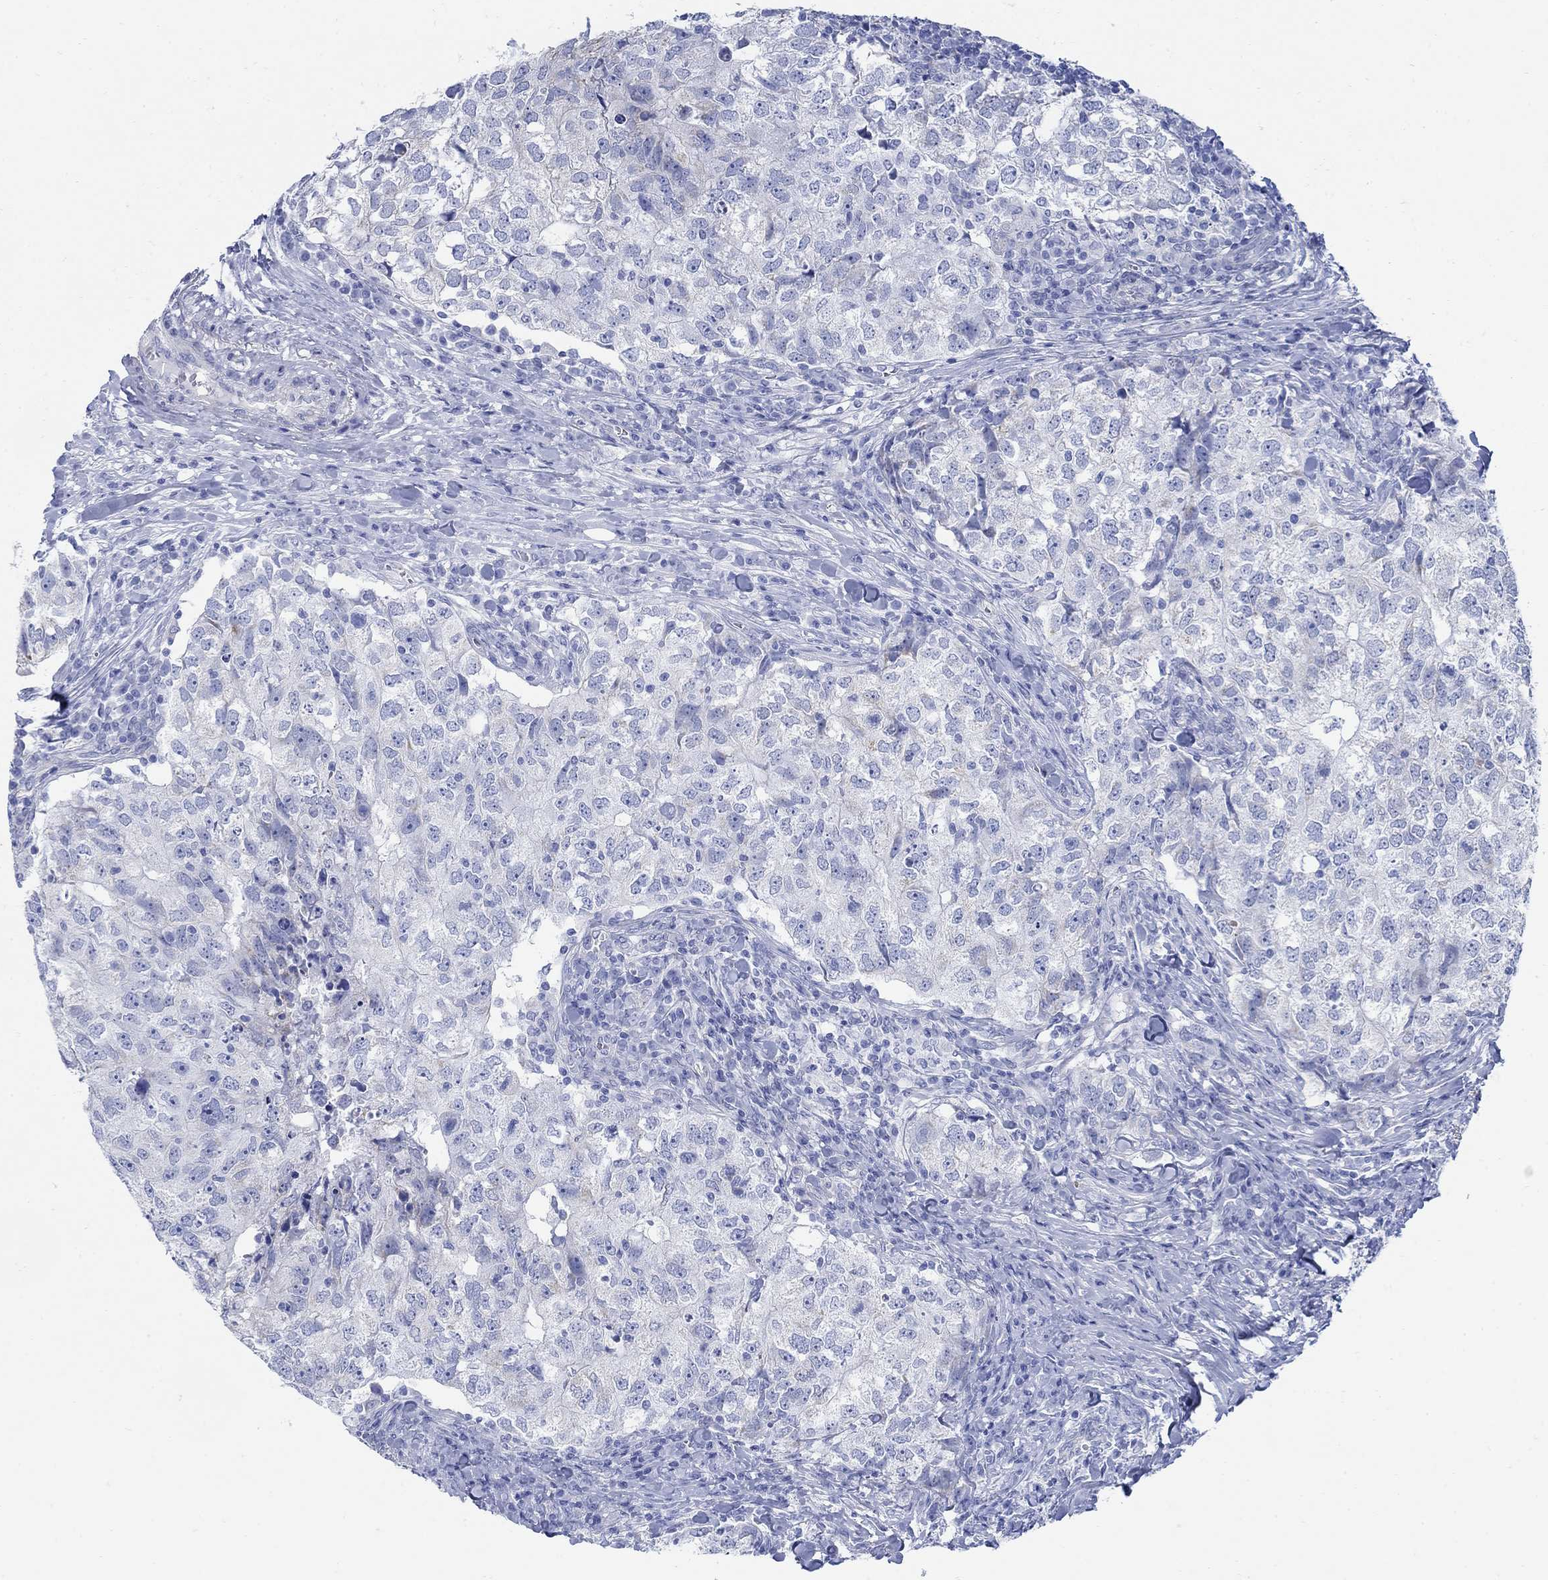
{"staining": {"intensity": "negative", "quantity": "none", "location": "none"}, "tissue": "breast cancer", "cell_type": "Tumor cells", "image_type": "cancer", "snomed": [{"axis": "morphology", "description": "Duct carcinoma"}, {"axis": "topography", "description": "Breast"}], "caption": "Protein analysis of infiltrating ductal carcinoma (breast) displays no significant positivity in tumor cells.", "gene": "ZDHHC14", "patient": {"sex": "female", "age": 30}}